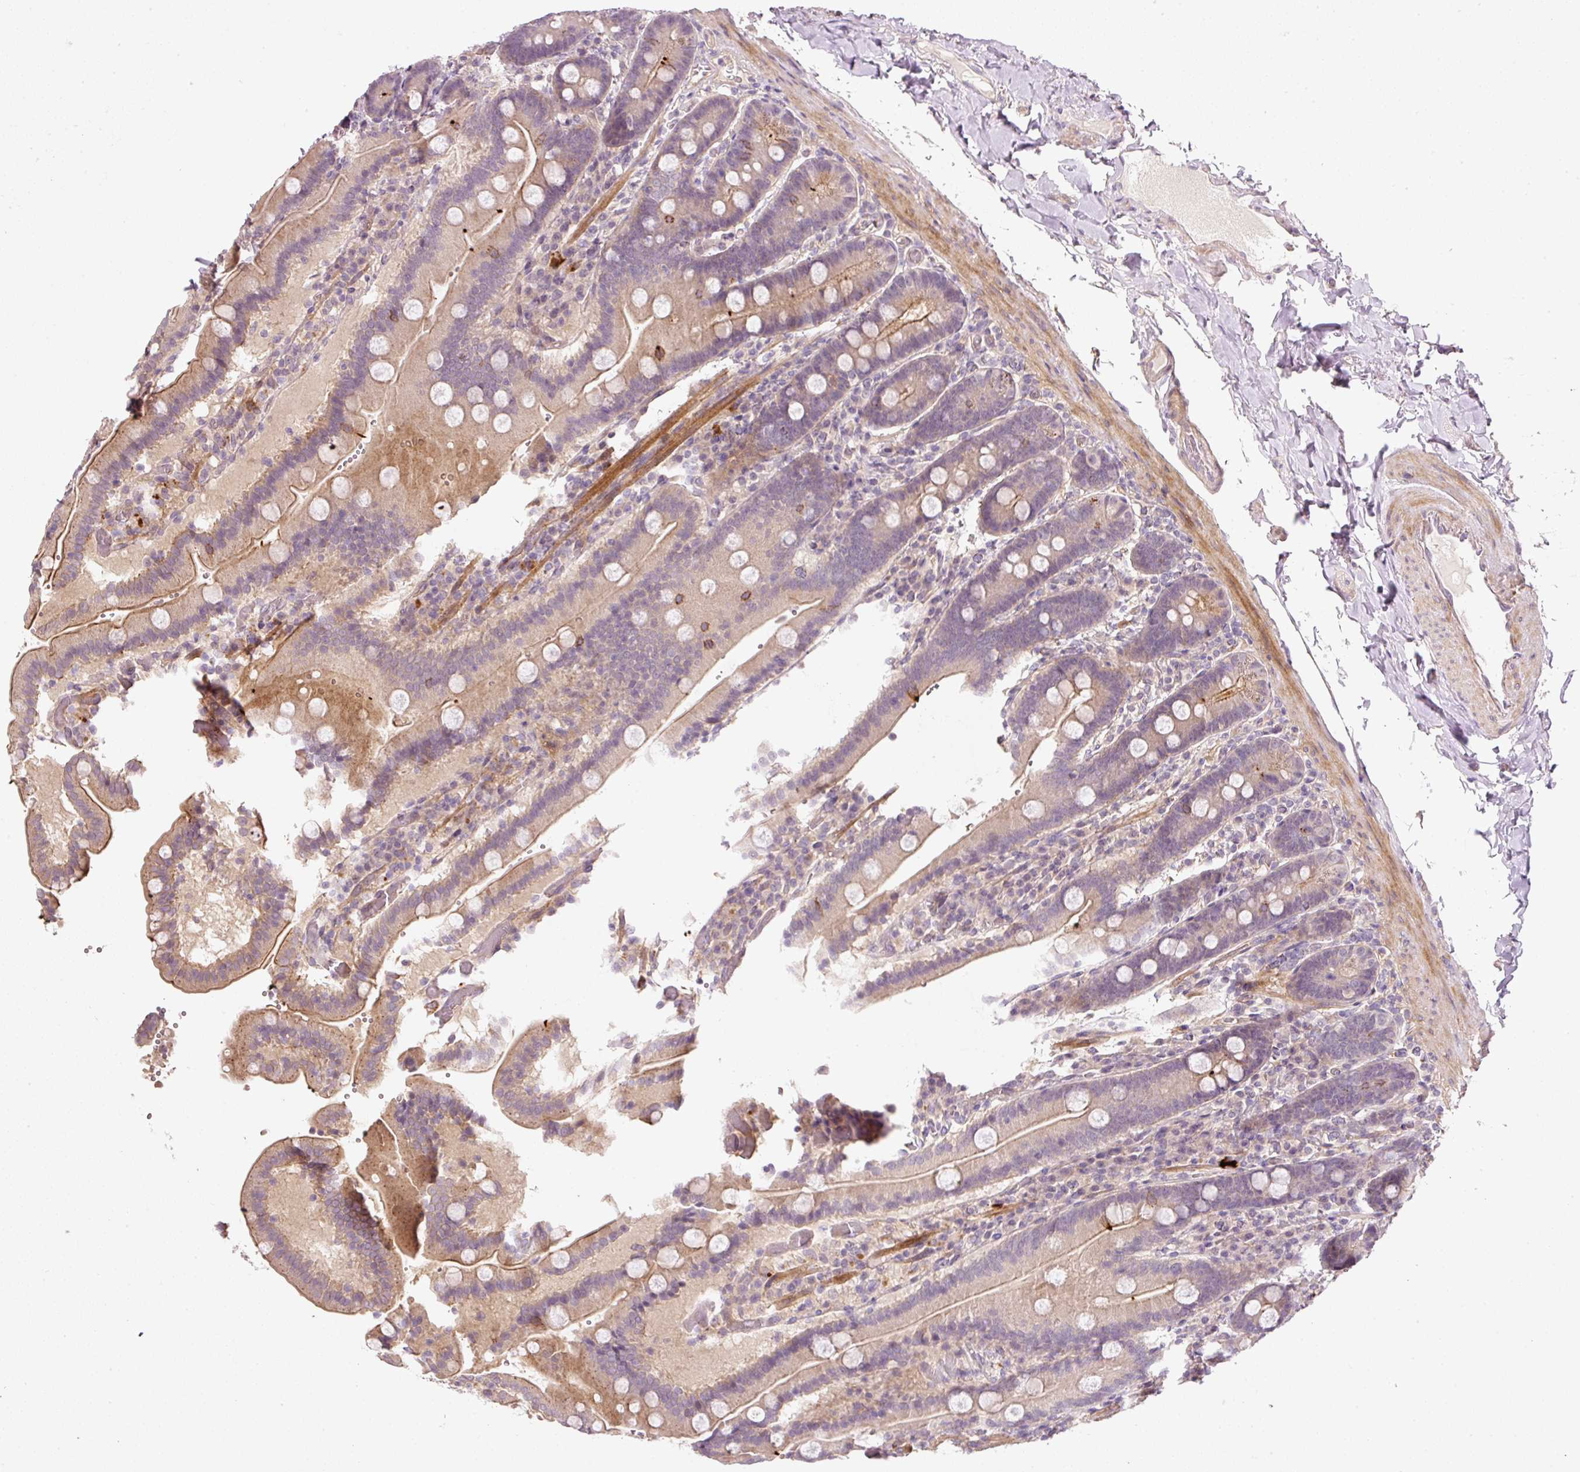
{"staining": {"intensity": "moderate", "quantity": "<25%", "location": "cytoplasmic/membranous"}, "tissue": "duodenum", "cell_type": "Glandular cells", "image_type": "normal", "snomed": [{"axis": "morphology", "description": "Normal tissue, NOS"}, {"axis": "topography", "description": "Duodenum"}], "caption": "Glandular cells reveal low levels of moderate cytoplasmic/membranous positivity in approximately <25% of cells in benign duodenum.", "gene": "TIRAP", "patient": {"sex": "female", "age": 62}}